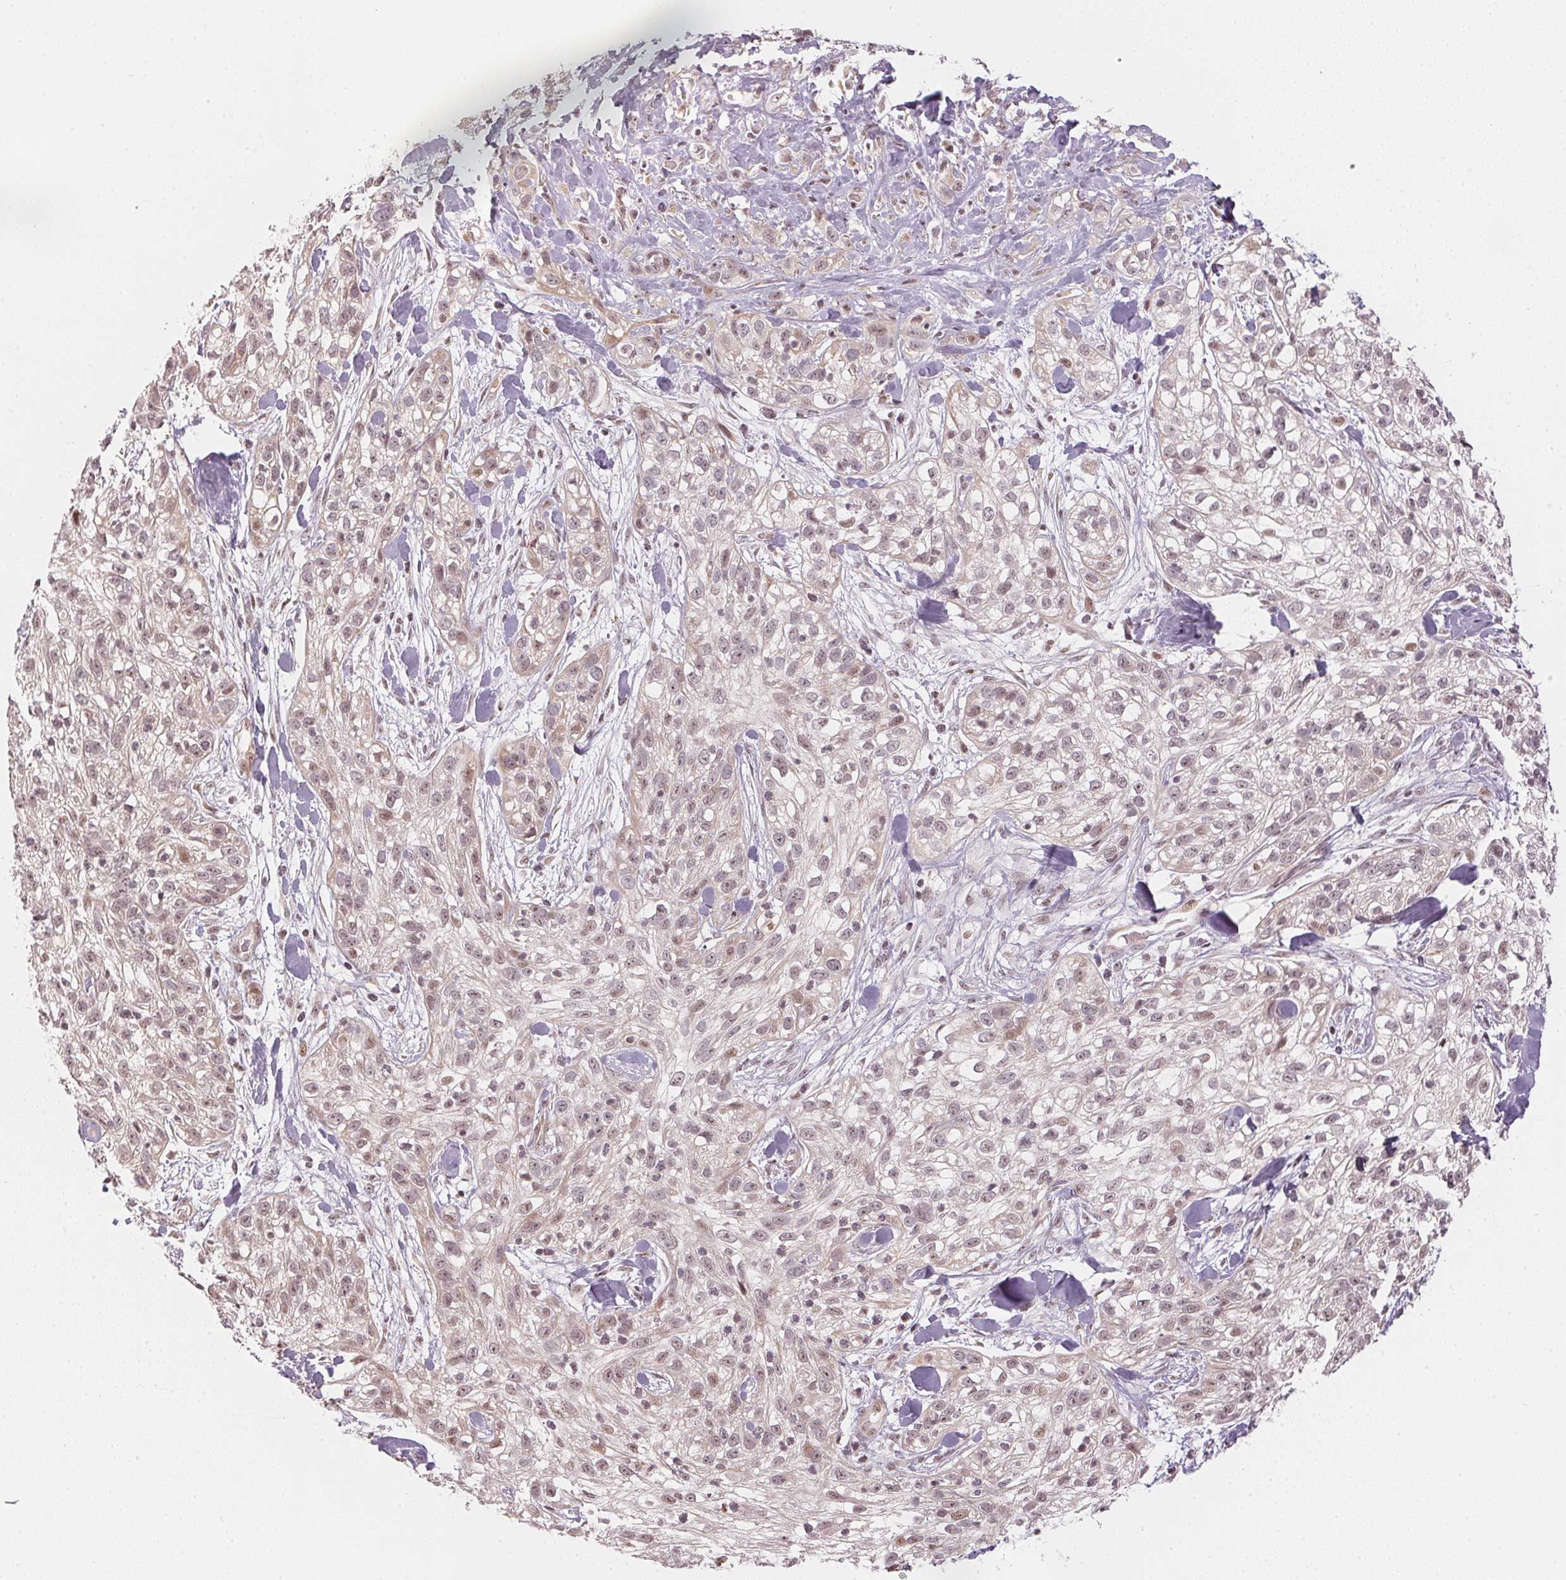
{"staining": {"intensity": "weak", "quantity": "25%-75%", "location": "nuclear"}, "tissue": "skin cancer", "cell_type": "Tumor cells", "image_type": "cancer", "snomed": [{"axis": "morphology", "description": "Squamous cell carcinoma, NOS"}, {"axis": "topography", "description": "Skin"}], "caption": "Protein expression by immunohistochemistry (IHC) exhibits weak nuclear positivity in approximately 25%-75% of tumor cells in skin cancer (squamous cell carcinoma). Nuclei are stained in blue.", "gene": "KAT6A", "patient": {"sex": "male", "age": 82}}